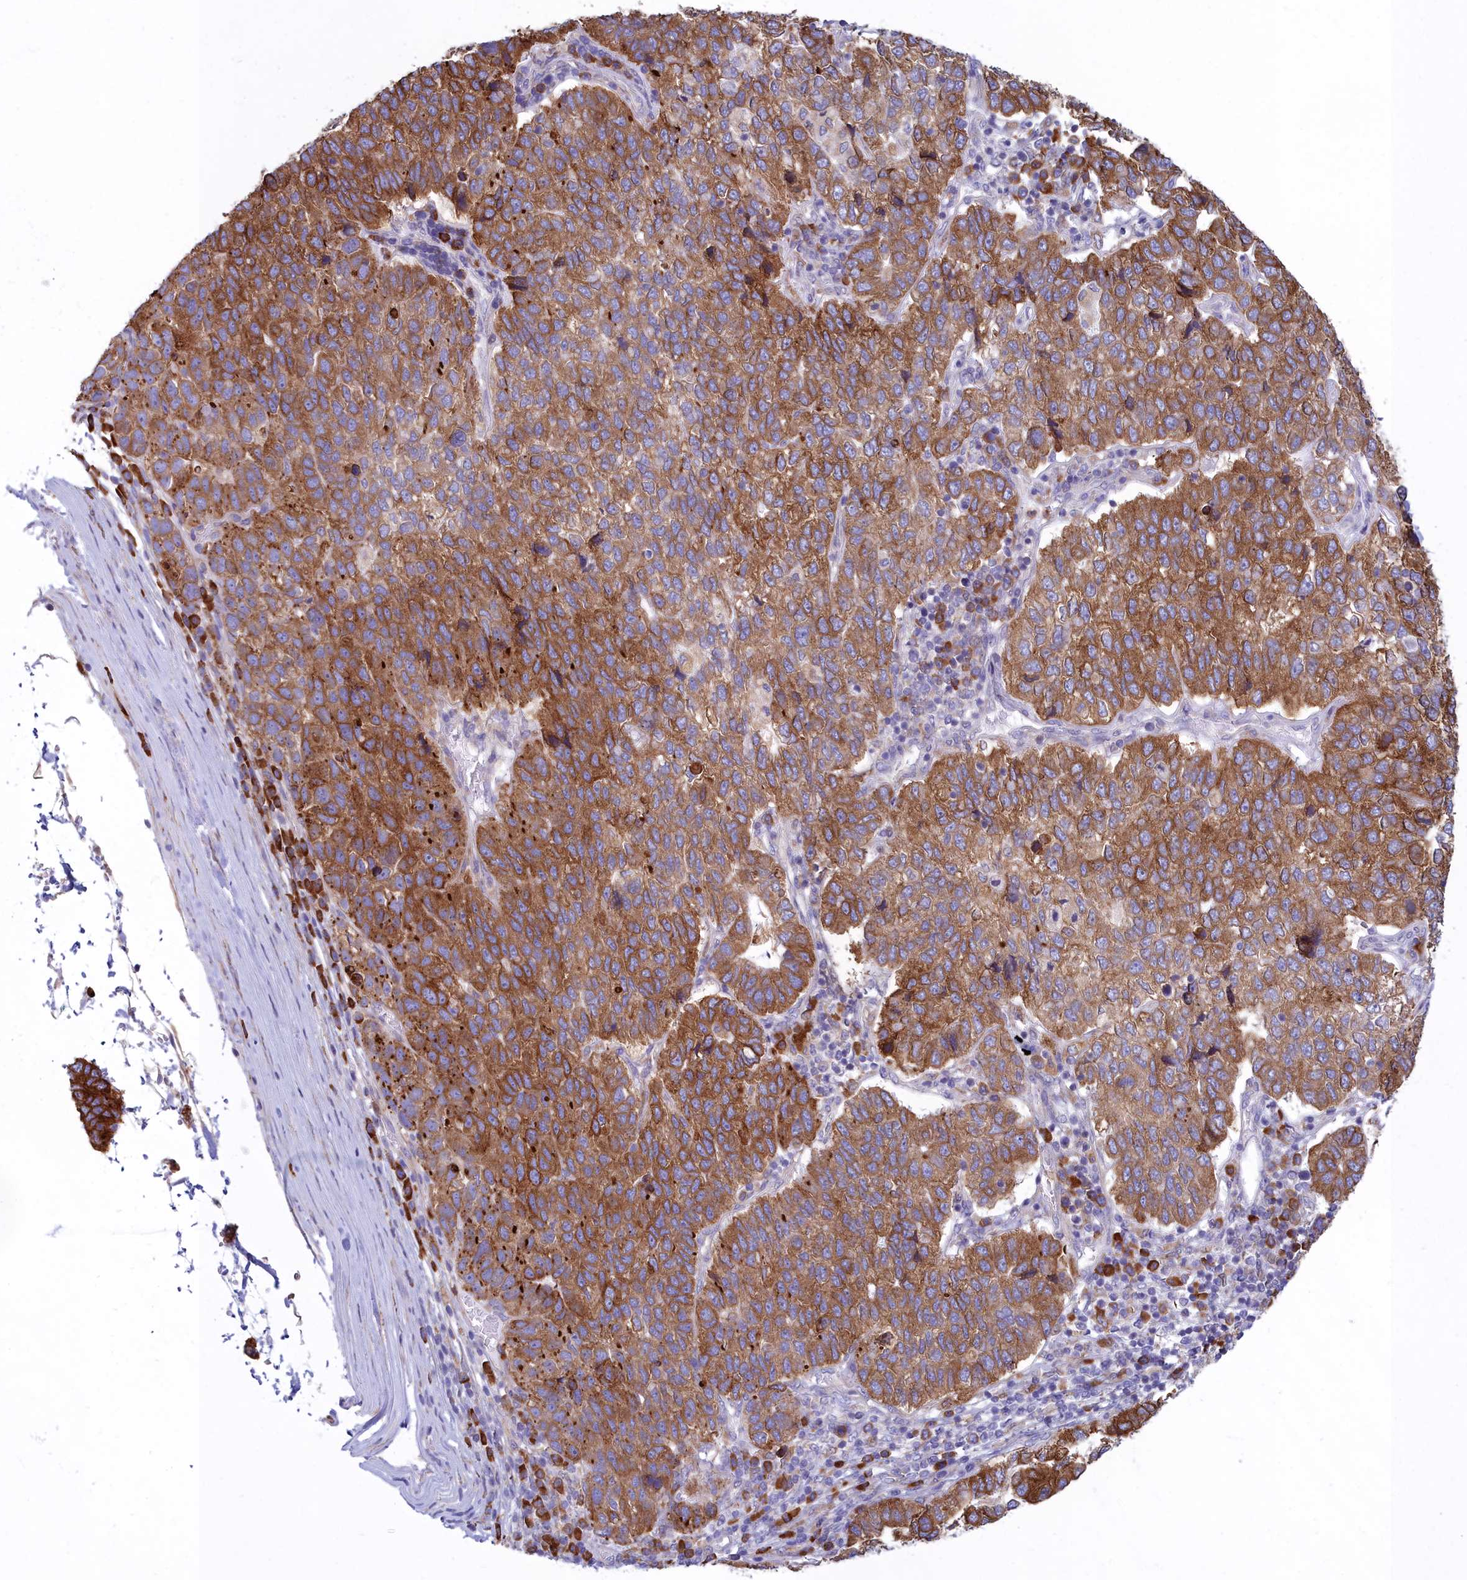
{"staining": {"intensity": "strong", "quantity": ">75%", "location": "cytoplasmic/membranous"}, "tissue": "pancreatic cancer", "cell_type": "Tumor cells", "image_type": "cancer", "snomed": [{"axis": "morphology", "description": "Adenocarcinoma, NOS"}, {"axis": "topography", "description": "Pancreas"}], "caption": "Brown immunohistochemical staining in human pancreatic cancer displays strong cytoplasmic/membranous staining in about >75% of tumor cells. (DAB (3,3'-diaminobenzidine) IHC with brightfield microscopy, high magnification).", "gene": "HM13", "patient": {"sex": "female", "age": 61}}